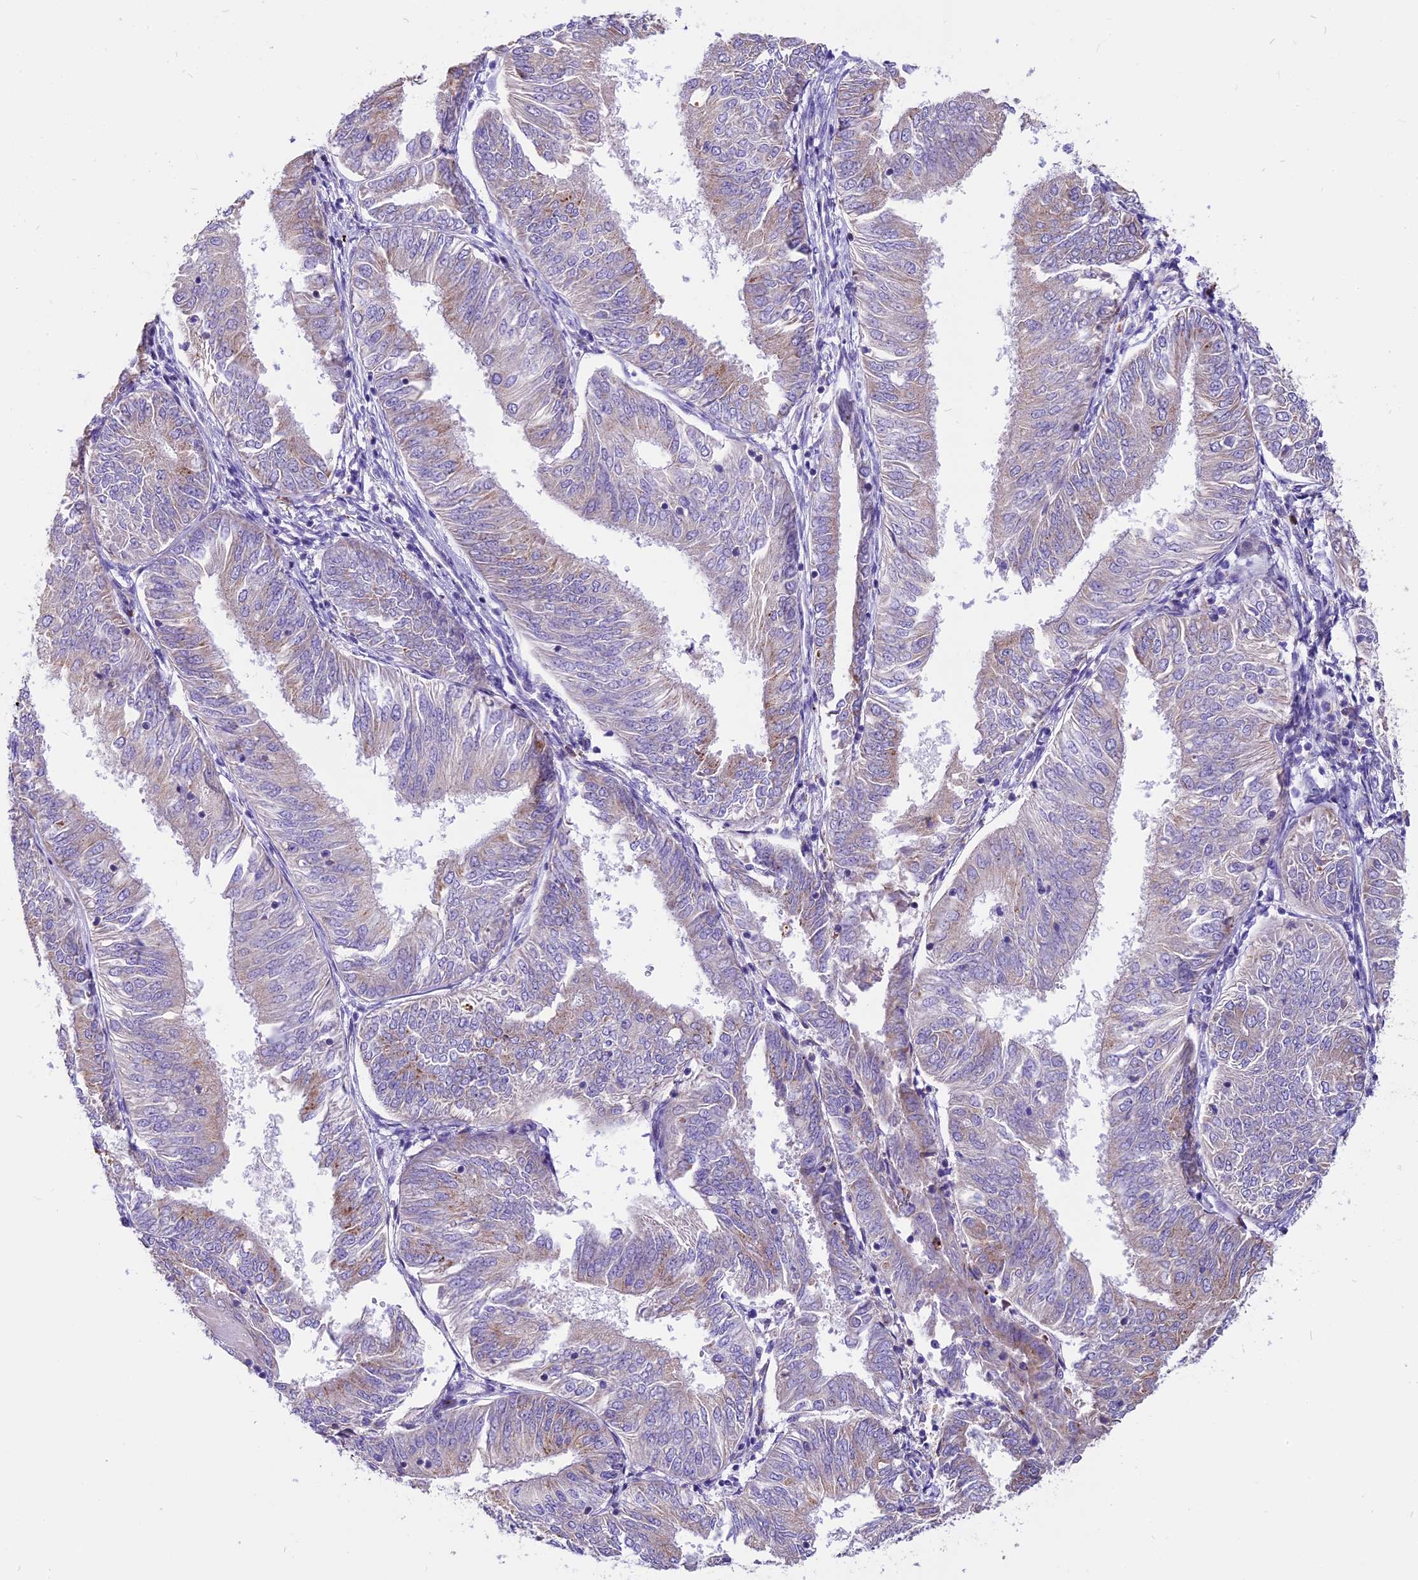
{"staining": {"intensity": "moderate", "quantity": "<25%", "location": "cytoplasmic/membranous"}, "tissue": "endometrial cancer", "cell_type": "Tumor cells", "image_type": "cancer", "snomed": [{"axis": "morphology", "description": "Adenocarcinoma, NOS"}, {"axis": "topography", "description": "Endometrium"}], "caption": "Immunohistochemical staining of endometrial cancer exhibits moderate cytoplasmic/membranous protein staining in approximately <25% of tumor cells.", "gene": "THRSP", "patient": {"sex": "female", "age": 58}}